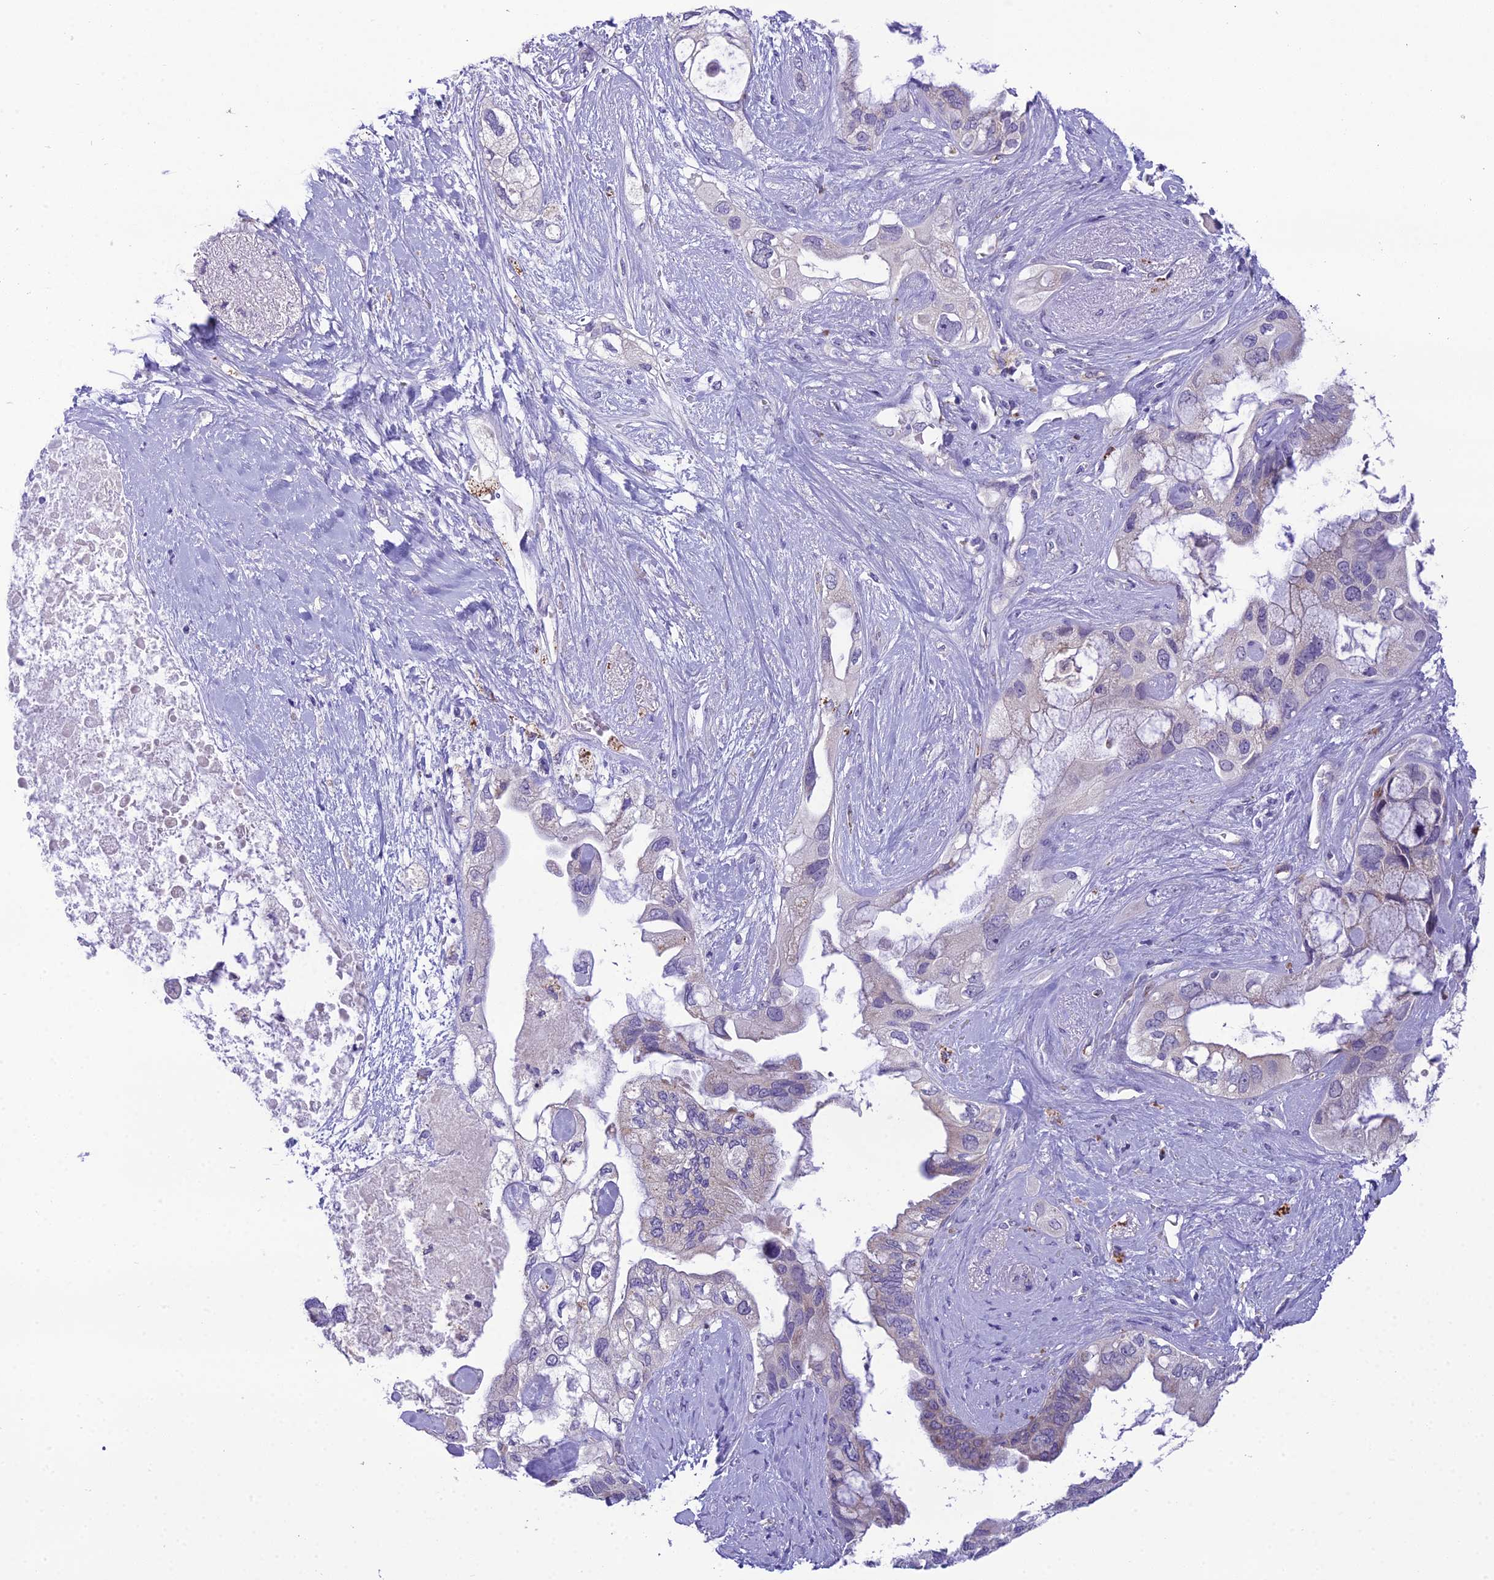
{"staining": {"intensity": "moderate", "quantity": "<25%", "location": "cytoplasmic/membranous"}, "tissue": "pancreatic cancer", "cell_type": "Tumor cells", "image_type": "cancer", "snomed": [{"axis": "morphology", "description": "Adenocarcinoma, NOS"}, {"axis": "topography", "description": "Pancreas"}], "caption": "IHC staining of pancreatic cancer (adenocarcinoma), which shows low levels of moderate cytoplasmic/membranous expression in approximately <25% of tumor cells indicating moderate cytoplasmic/membranous protein positivity. The staining was performed using DAB (brown) for protein detection and nuclei were counterstained in hematoxylin (blue).", "gene": "MIIP", "patient": {"sex": "female", "age": 56}}